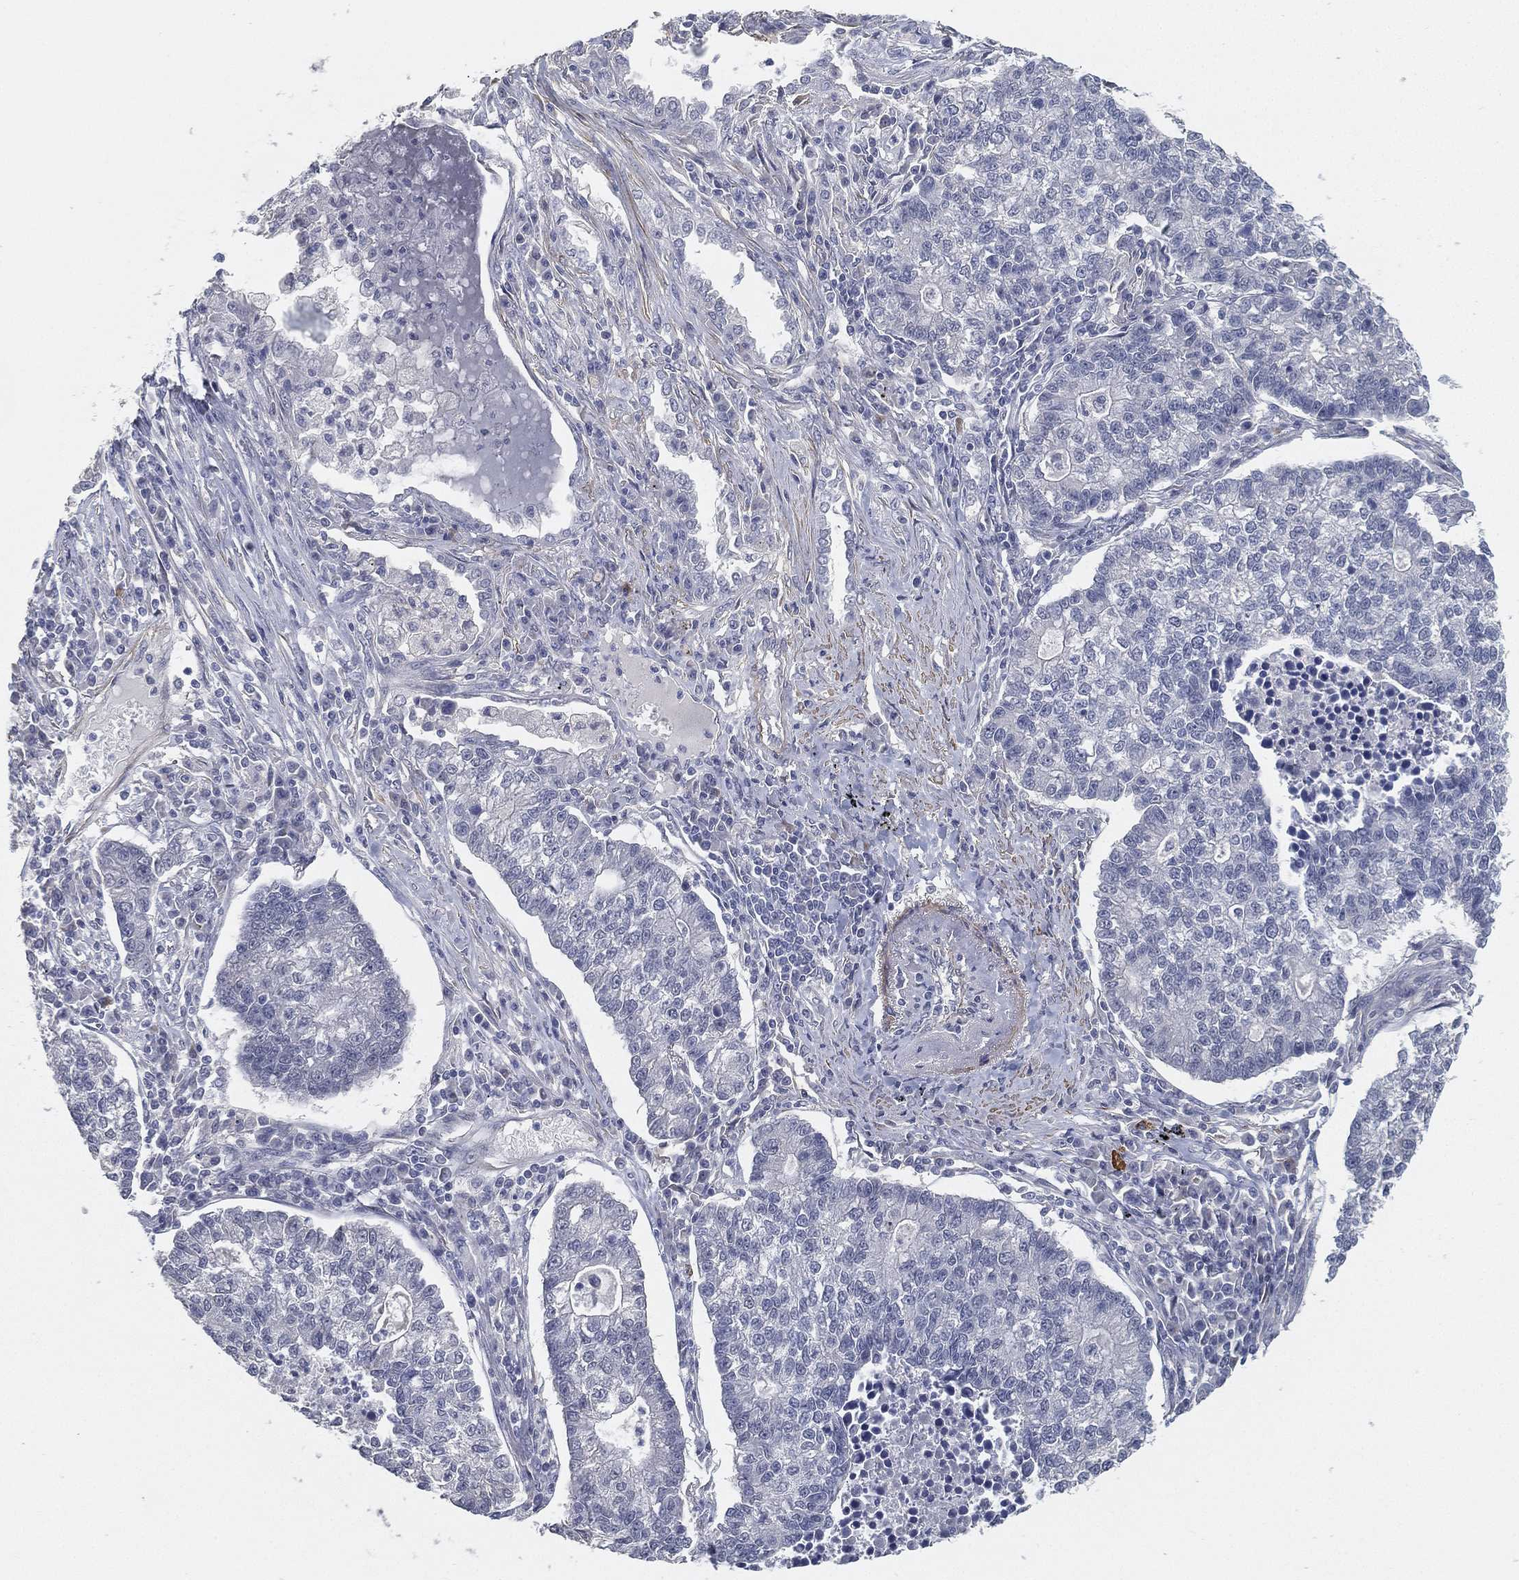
{"staining": {"intensity": "negative", "quantity": "none", "location": "none"}, "tissue": "lung cancer", "cell_type": "Tumor cells", "image_type": "cancer", "snomed": [{"axis": "morphology", "description": "Adenocarcinoma, NOS"}, {"axis": "topography", "description": "Lung"}], "caption": "There is no significant expression in tumor cells of lung cancer.", "gene": "GPR61", "patient": {"sex": "male", "age": 57}}